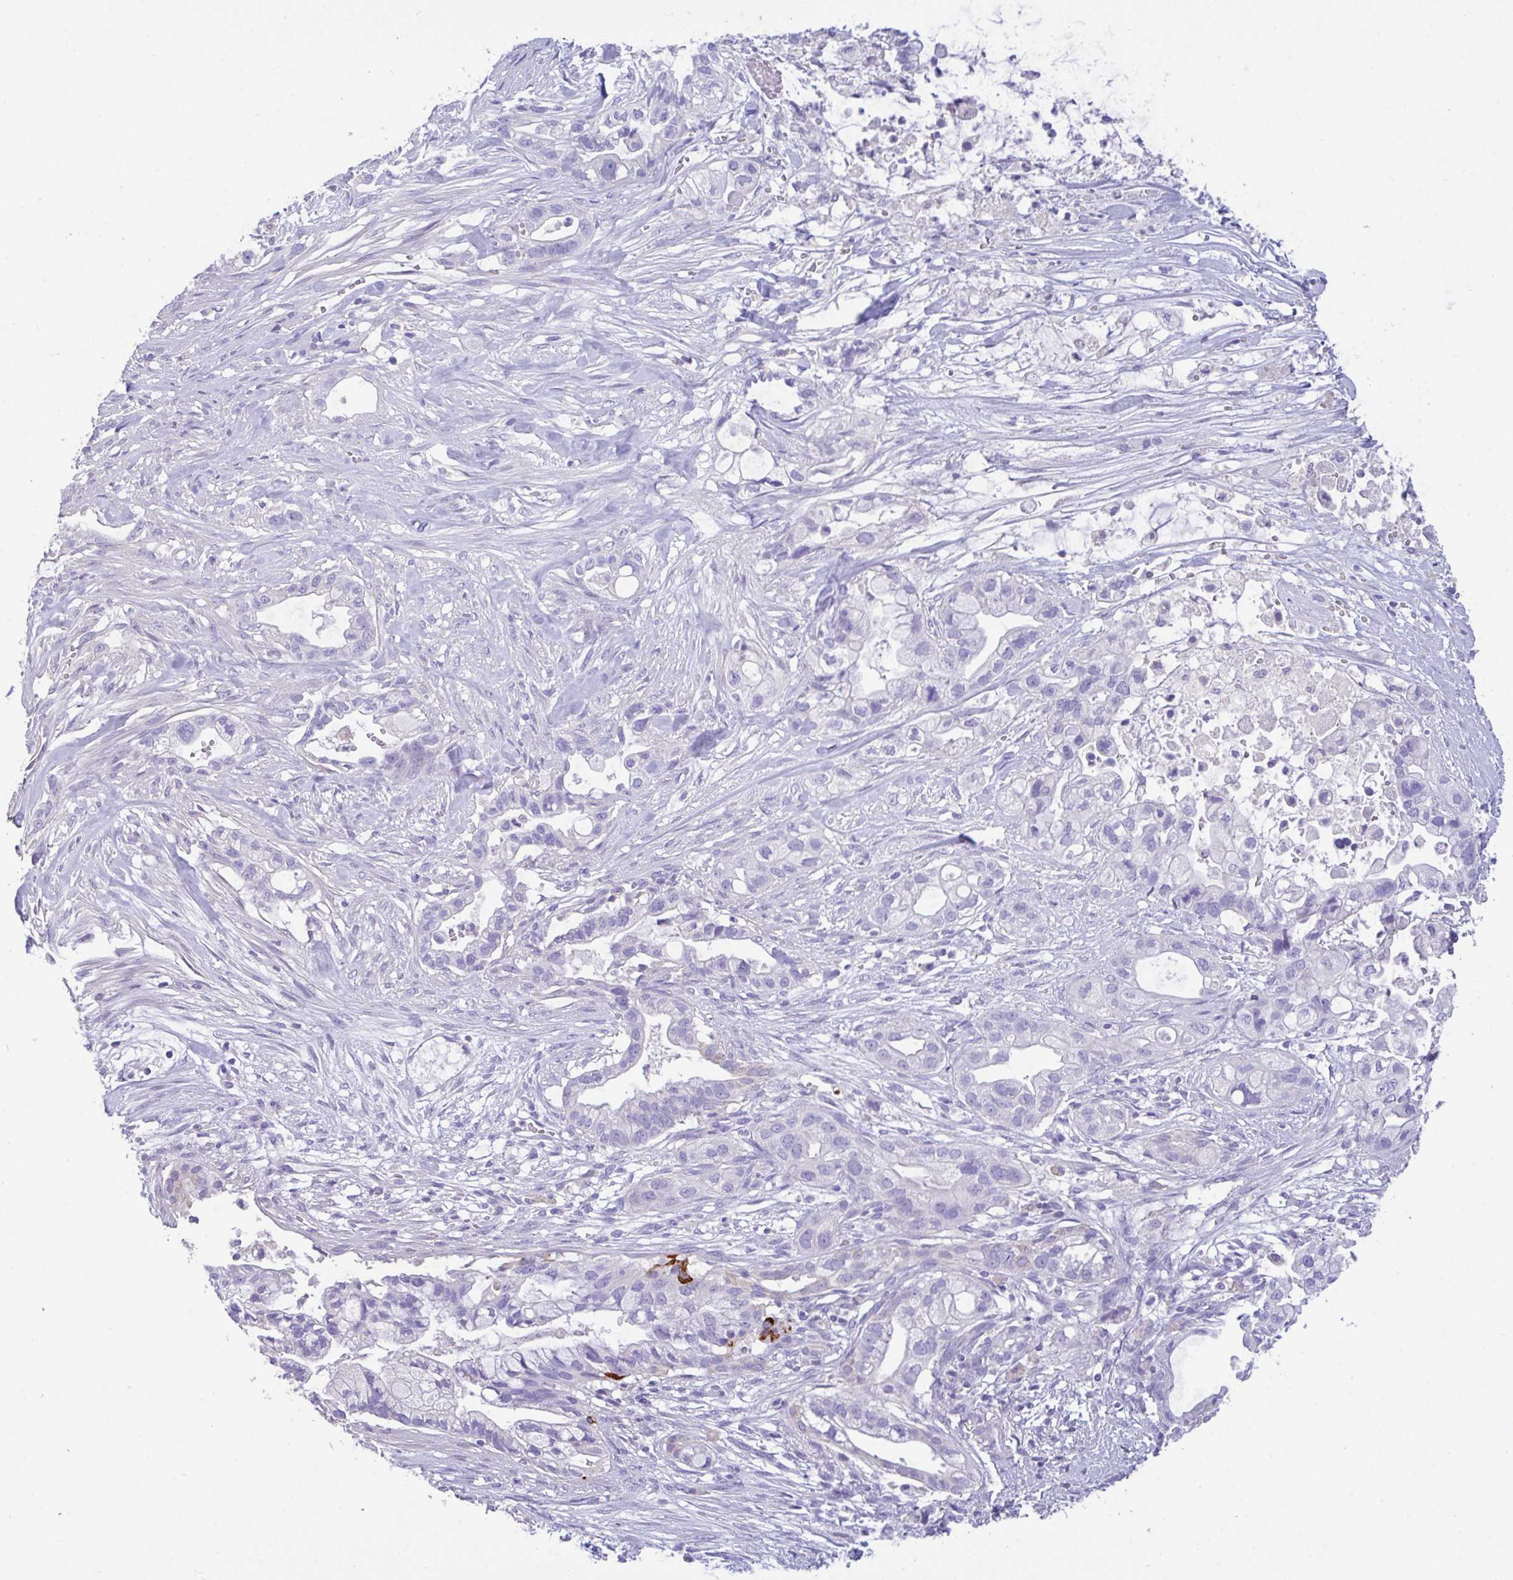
{"staining": {"intensity": "negative", "quantity": "none", "location": "none"}, "tissue": "pancreatic cancer", "cell_type": "Tumor cells", "image_type": "cancer", "snomed": [{"axis": "morphology", "description": "Adenocarcinoma, NOS"}, {"axis": "topography", "description": "Pancreas"}], "caption": "DAB immunohistochemical staining of pancreatic cancer reveals no significant staining in tumor cells.", "gene": "CA10", "patient": {"sex": "male", "age": 44}}